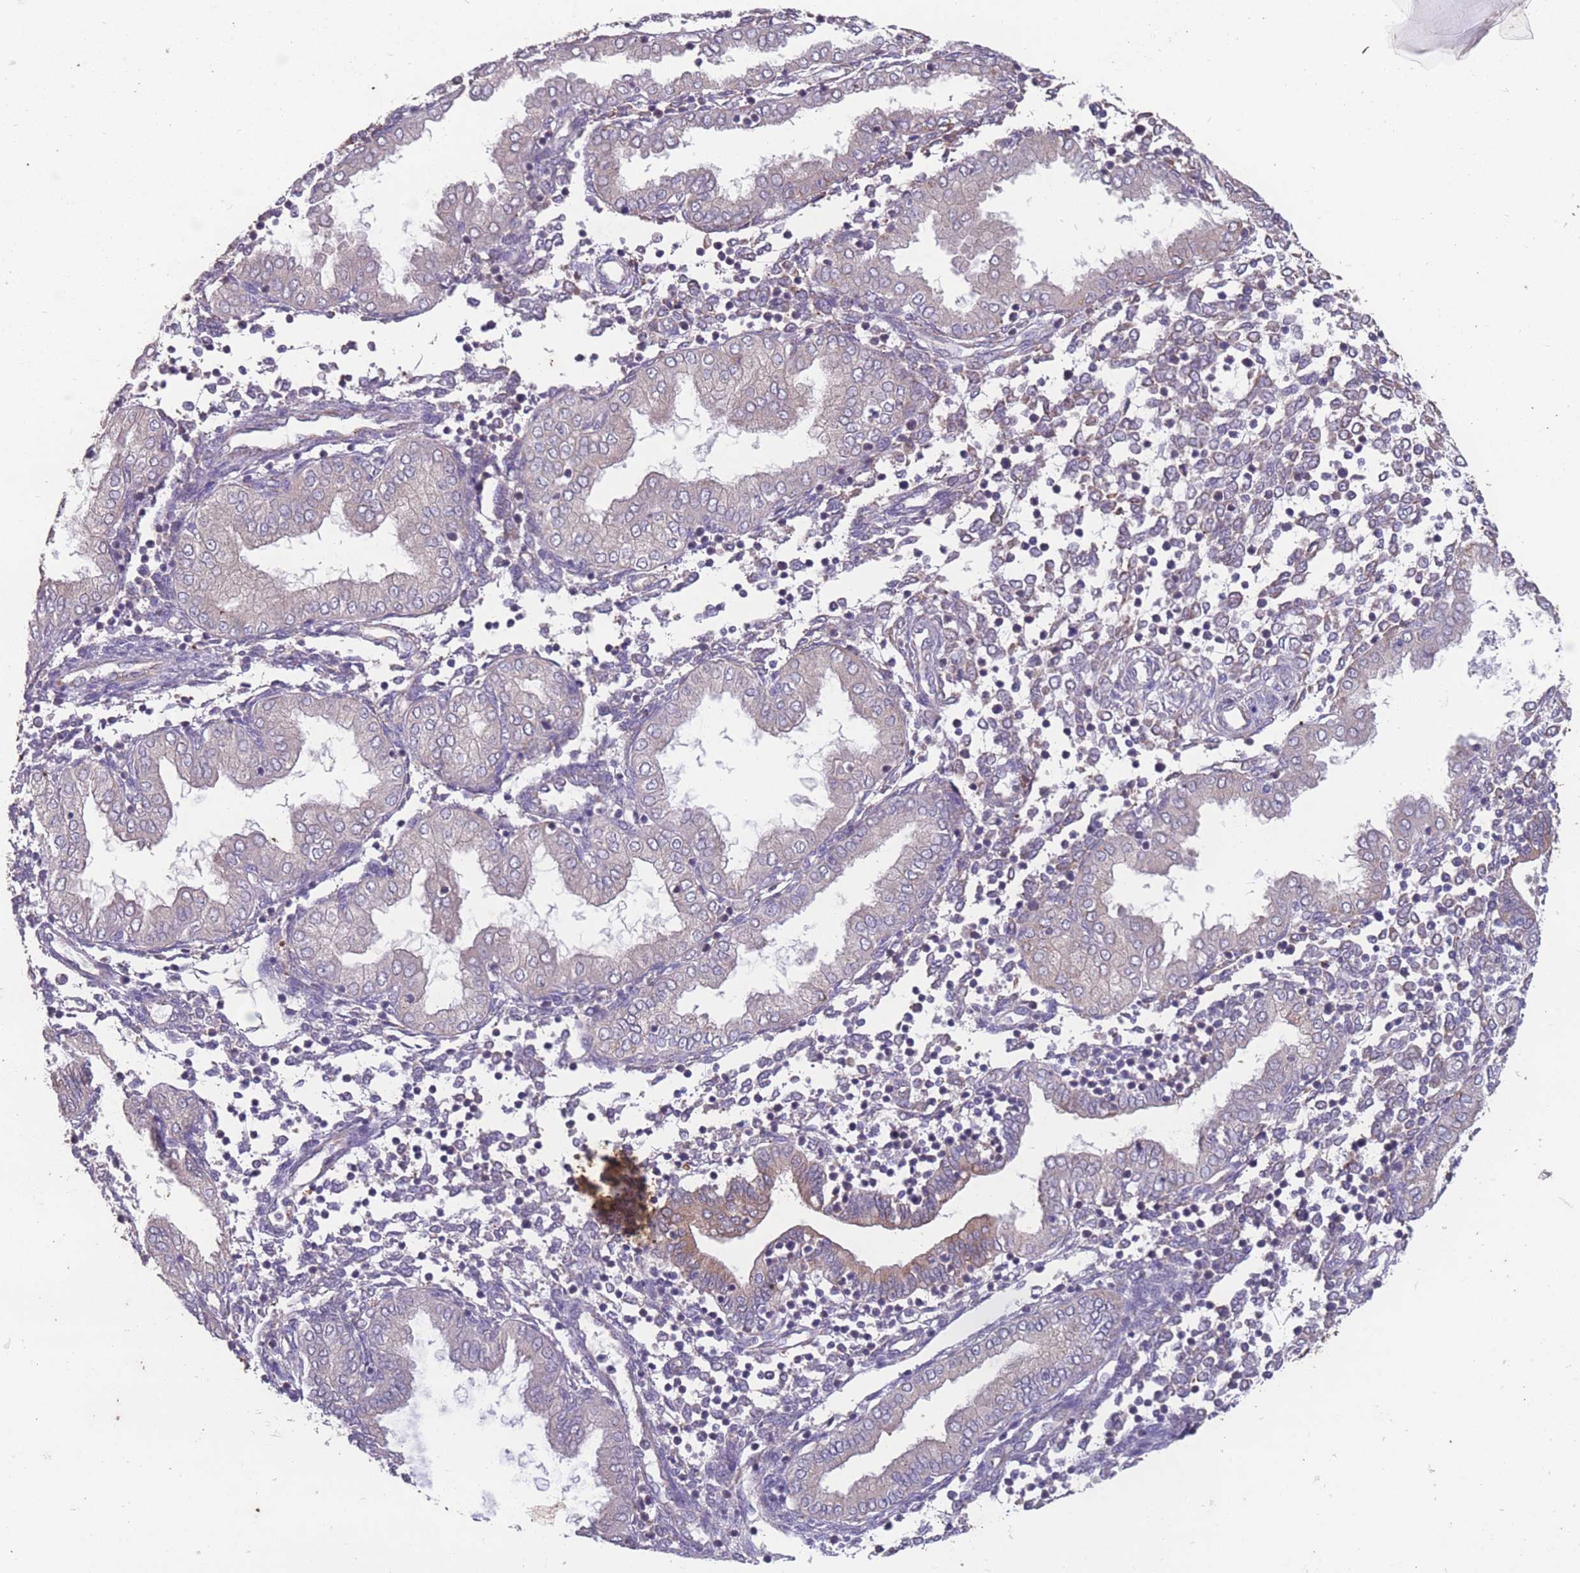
{"staining": {"intensity": "negative", "quantity": "none", "location": "none"}, "tissue": "endometrium", "cell_type": "Cells in endometrial stroma", "image_type": "normal", "snomed": [{"axis": "morphology", "description": "Normal tissue, NOS"}, {"axis": "topography", "description": "Endometrium"}], "caption": "High power microscopy histopathology image of an immunohistochemistry (IHC) photomicrograph of benign endometrium, revealing no significant expression in cells in endometrial stroma. (DAB (3,3'-diaminobenzidine) immunohistochemistry (IHC) visualized using brightfield microscopy, high magnification).", "gene": "STIM2", "patient": {"sex": "female", "age": 53}}